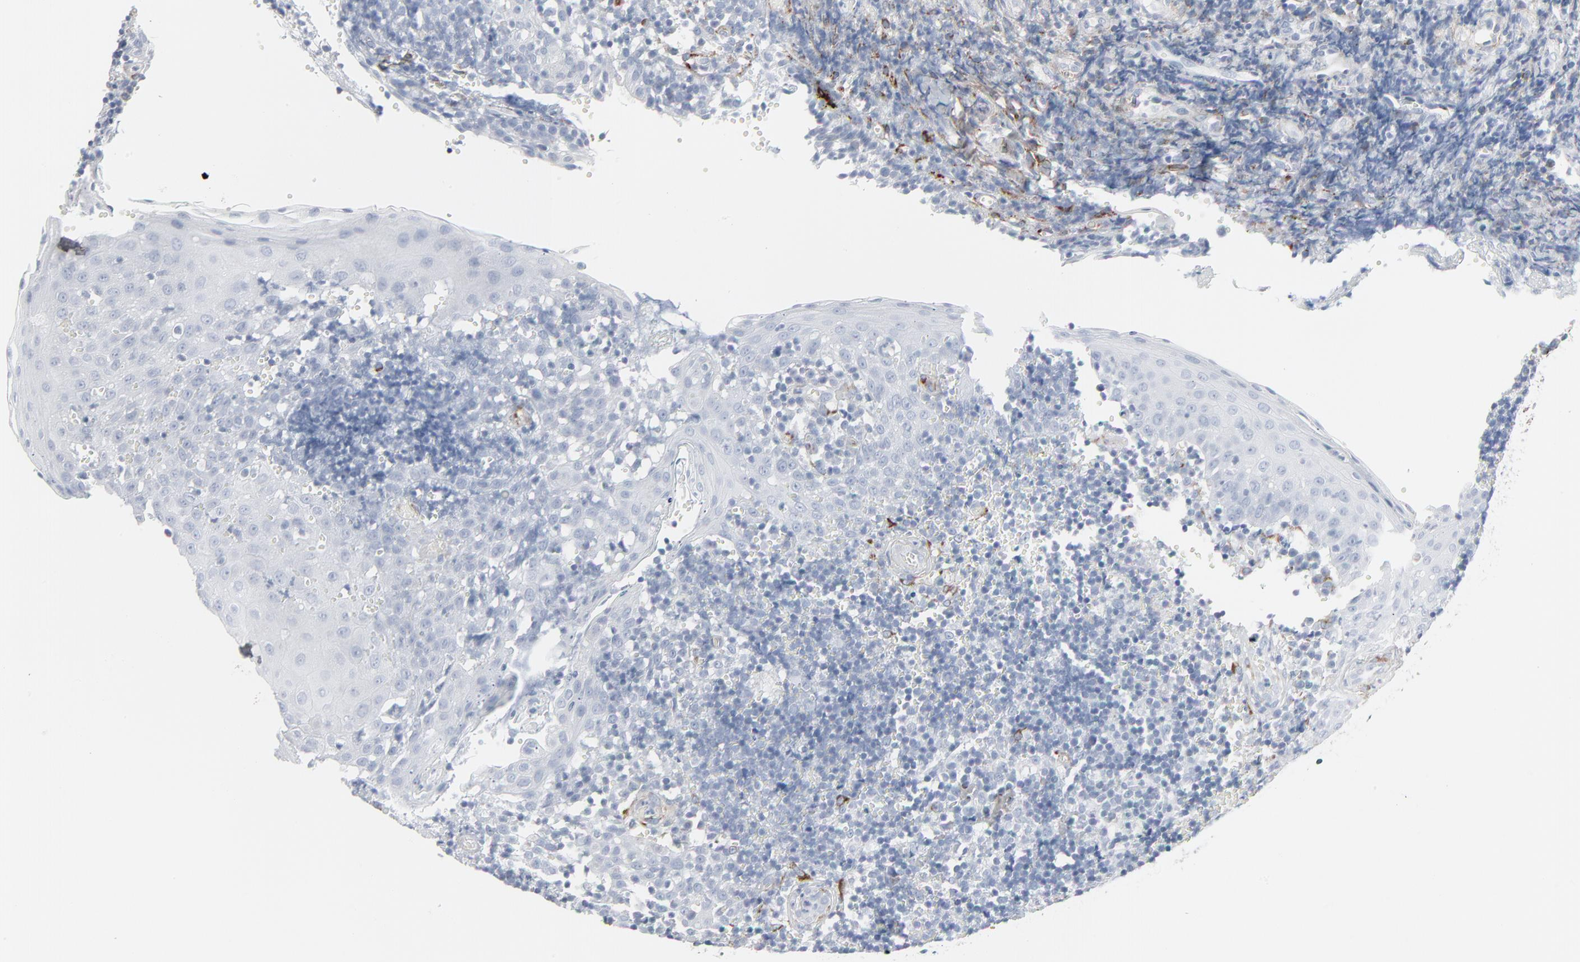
{"staining": {"intensity": "negative", "quantity": "none", "location": "none"}, "tissue": "tonsil", "cell_type": "Germinal center cells", "image_type": "normal", "snomed": [{"axis": "morphology", "description": "Normal tissue, NOS"}, {"axis": "topography", "description": "Tonsil"}], "caption": "Immunohistochemistry histopathology image of benign tonsil: human tonsil stained with DAB (3,3'-diaminobenzidine) displays no significant protein expression in germinal center cells. (DAB immunohistochemistry, high magnification).", "gene": "BGN", "patient": {"sex": "female", "age": 40}}